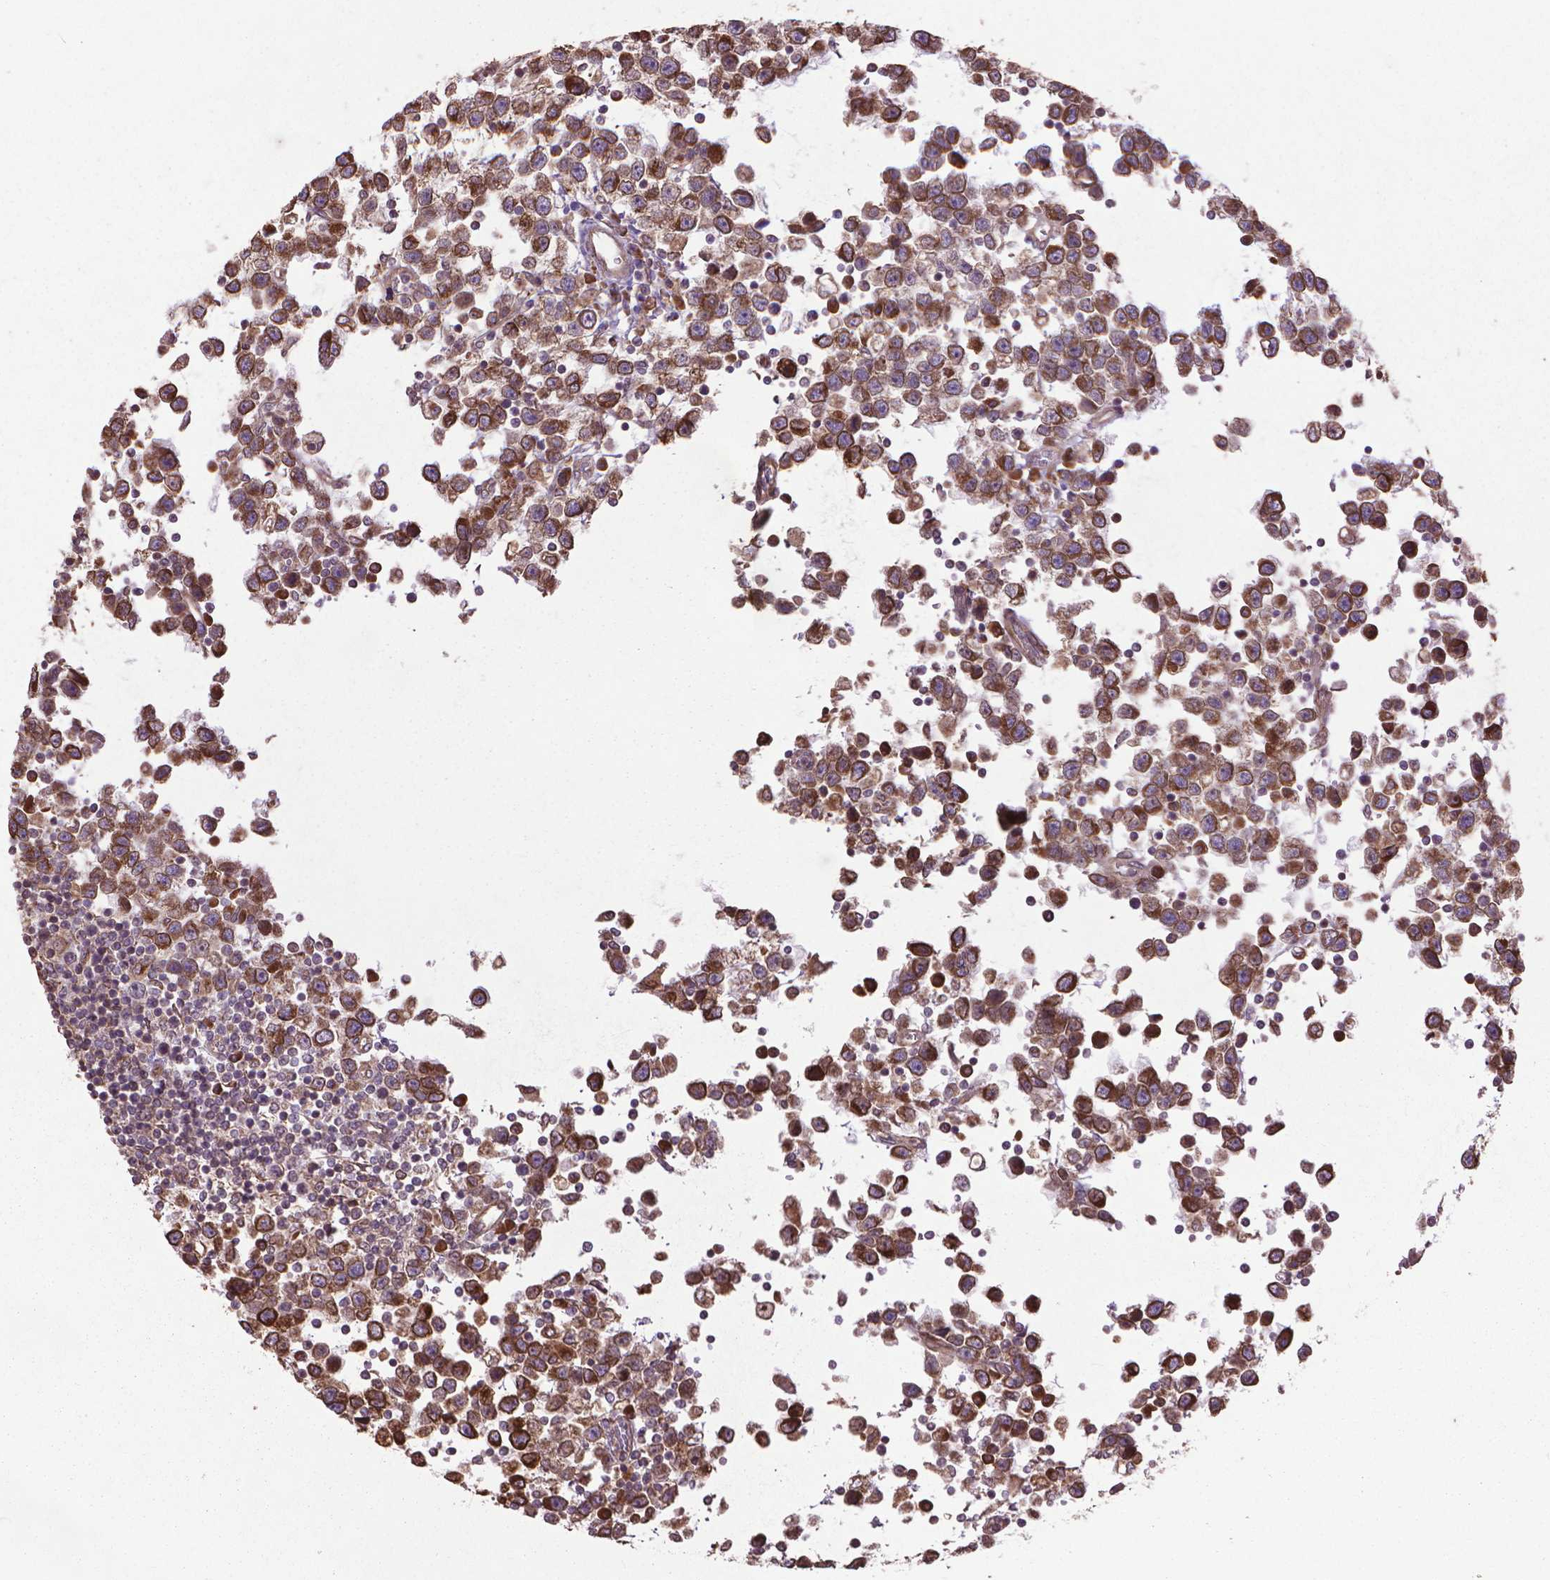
{"staining": {"intensity": "strong", "quantity": ">75%", "location": "cytoplasmic/membranous"}, "tissue": "testis cancer", "cell_type": "Tumor cells", "image_type": "cancer", "snomed": [{"axis": "morphology", "description": "Seminoma, NOS"}, {"axis": "topography", "description": "Testis"}], "caption": "Testis seminoma tissue exhibits strong cytoplasmic/membranous expression in about >75% of tumor cells", "gene": "GAS1", "patient": {"sex": "male", "age": 34}}